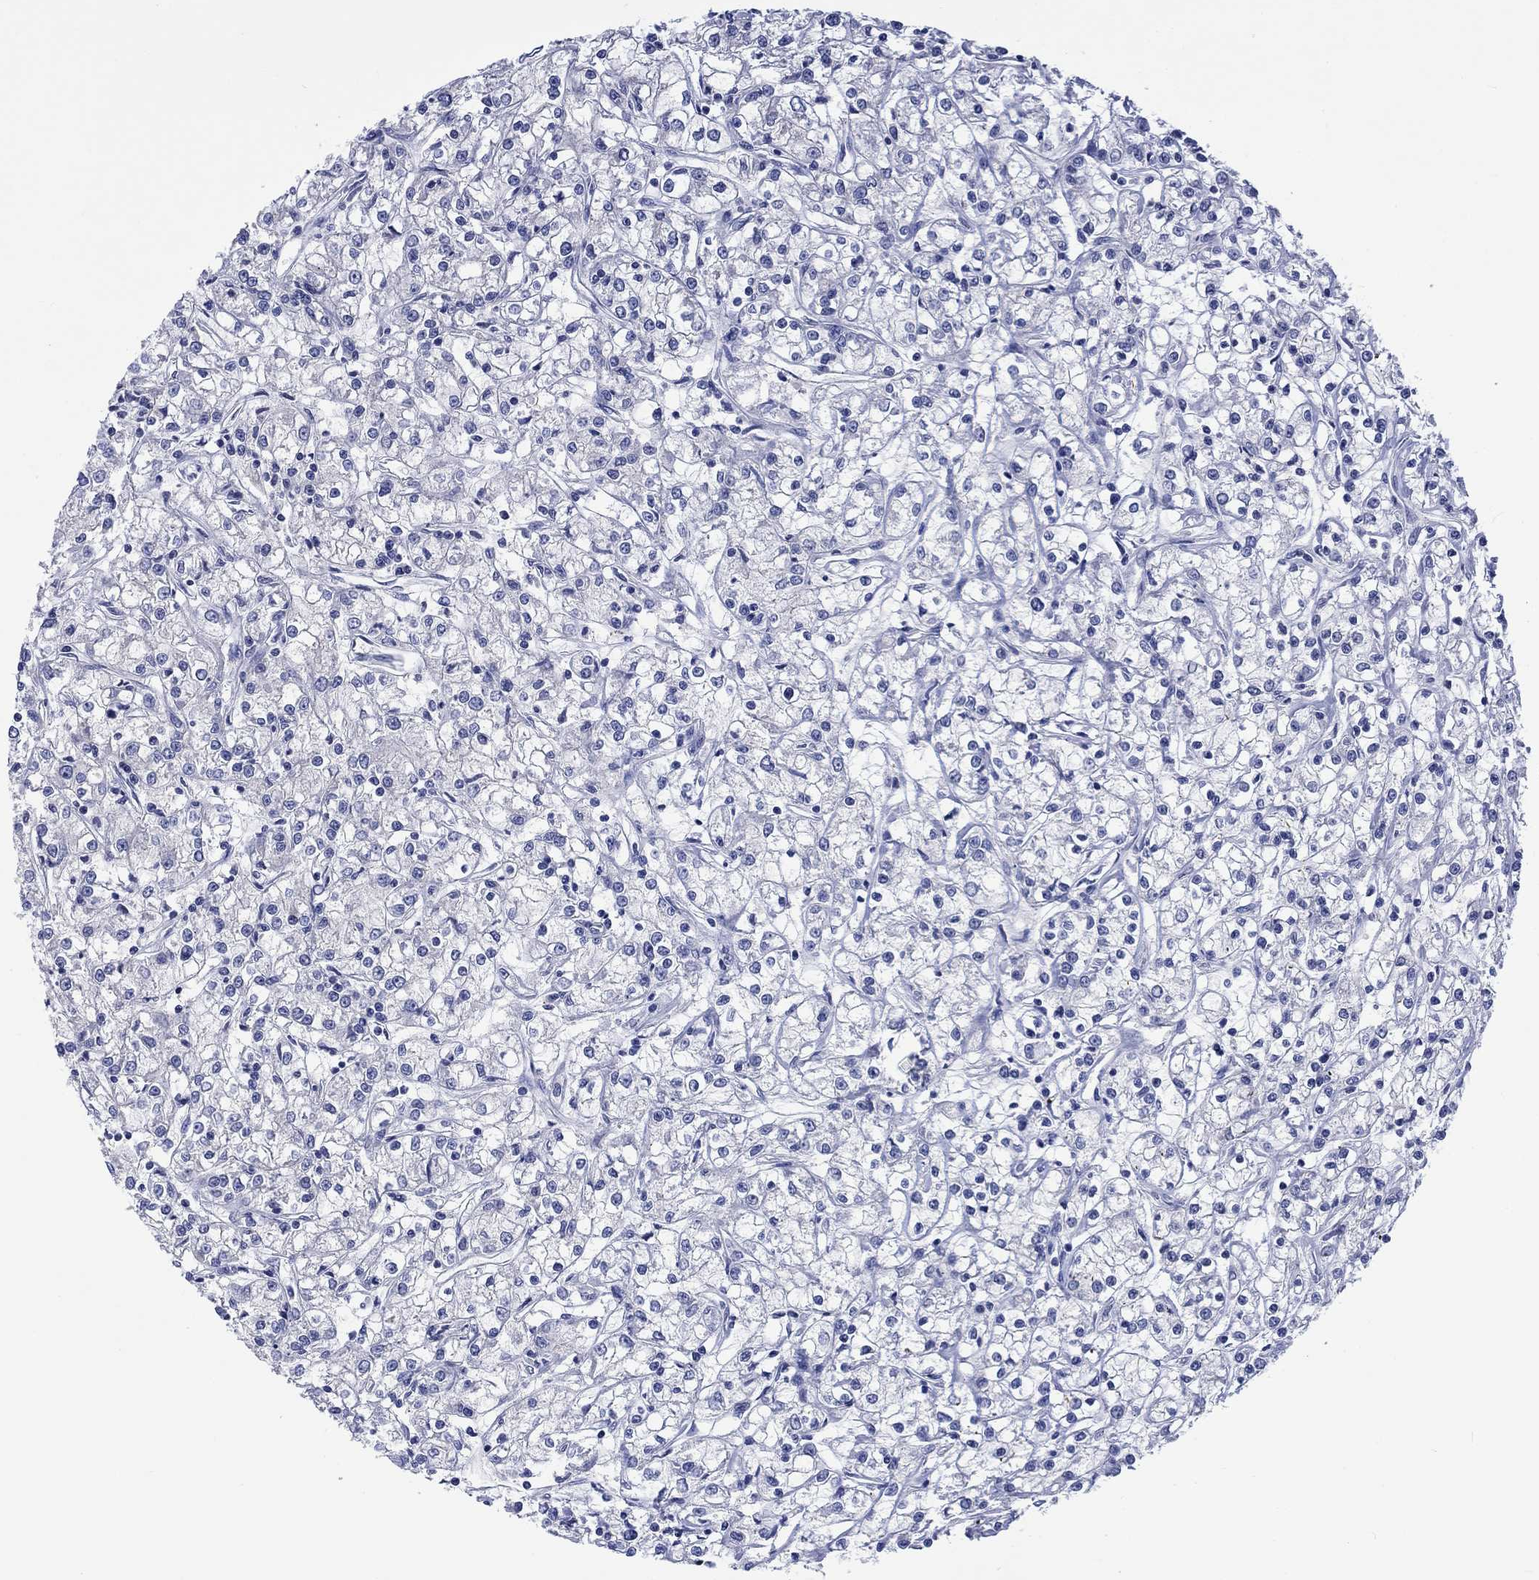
{"staining": {"intensity": "negative", "quantity": "none", "location": "none"}, "tissue": "renal cancer", "cell_type": "Tumor cells", "image_type": "cancer", "snomed": [{"axis": "morphology", "description": "Adenocarcinoma, NOS"}, {"axis": "topography", "description": "Kidney"}], "caption": "This is a histopathology image of IHC staining of adenocarcinoma (renal), which shows no expression in tumor cells.", "gene": "TOMM20L", "patient": {"sex": "female", "age": 59}}